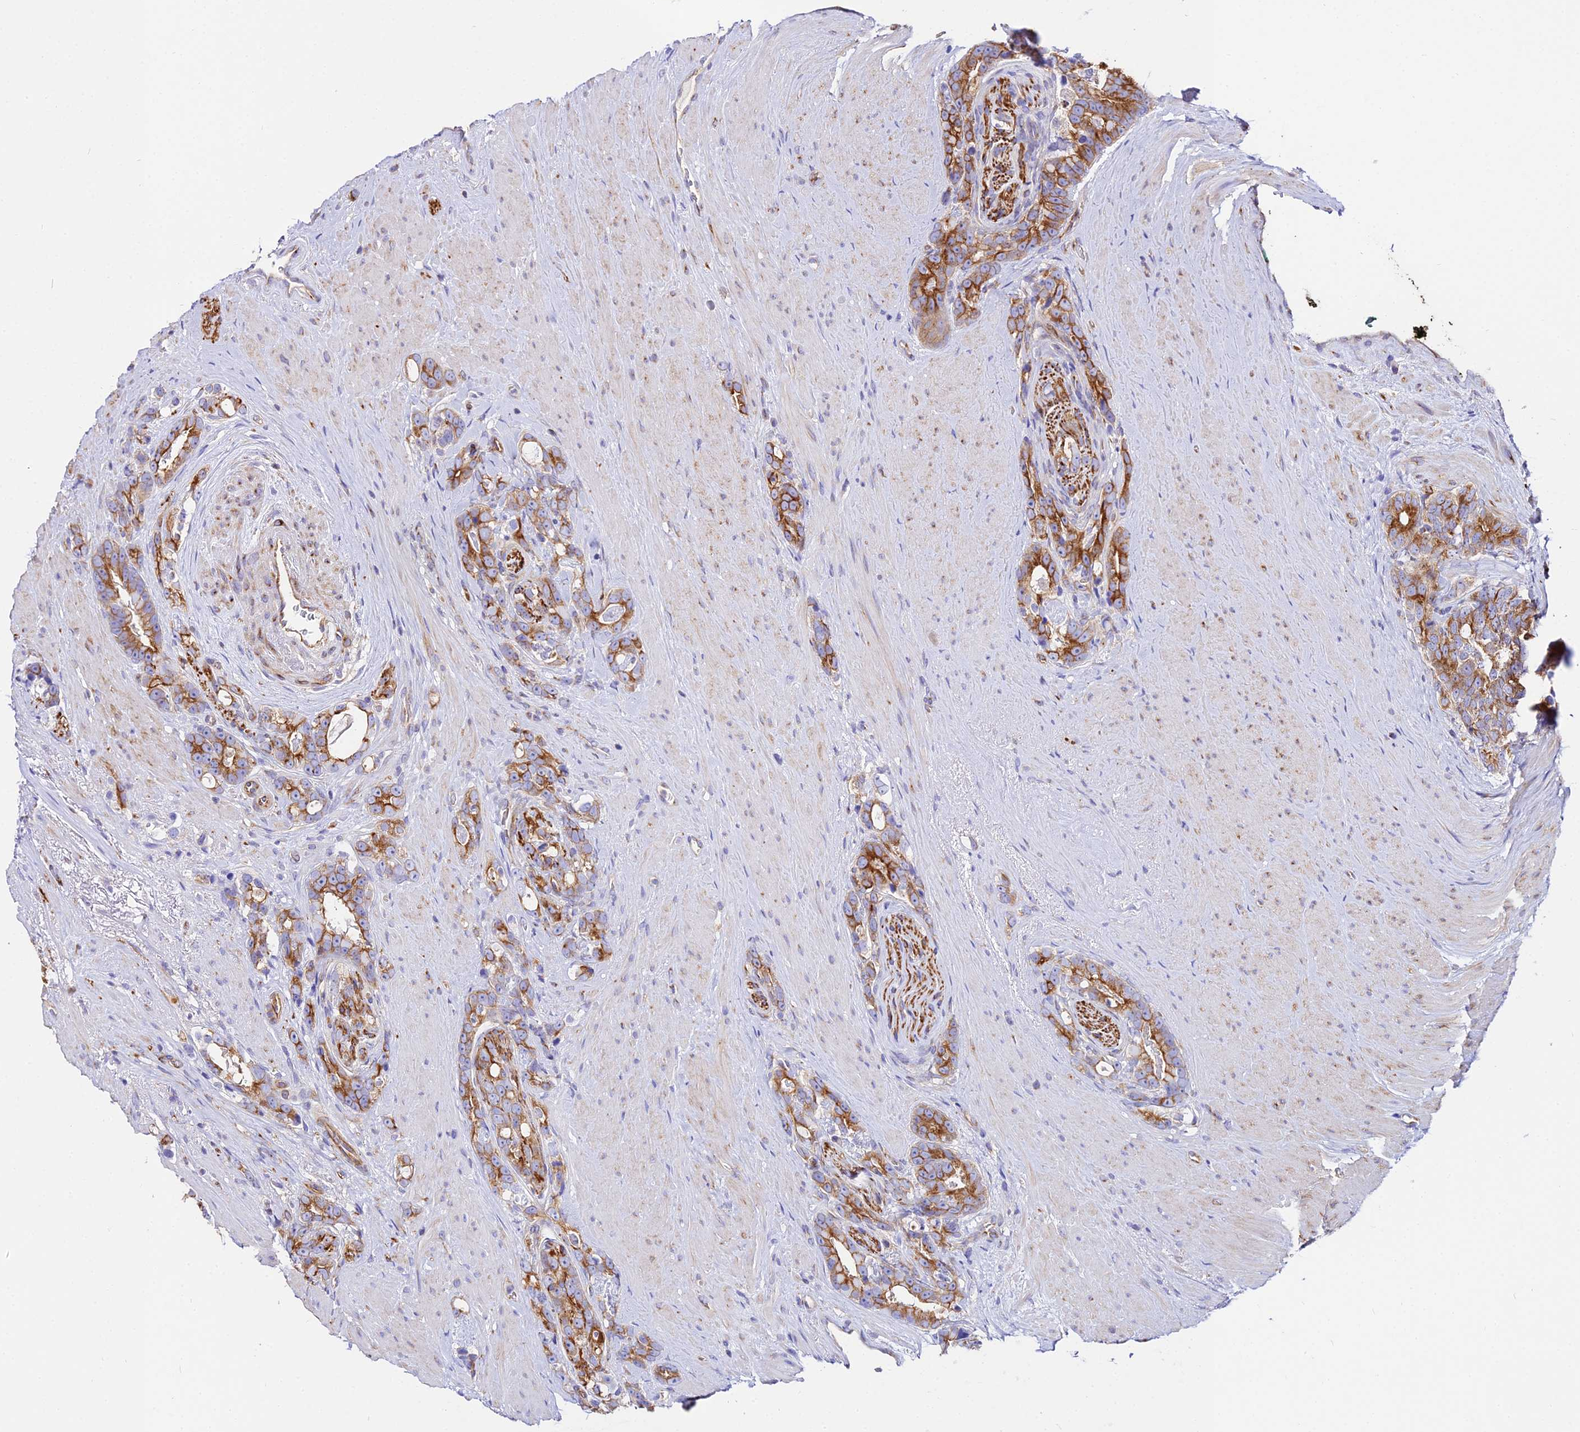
{"staining": {"intensity": "strong", "quantity": ">75%", "location": "cytoplasmic/membranous"}, "tissue": "prostate cancer", "cell_type": "Tumor cells", "image_type": "cancer", "snomed": [{"axis": "morphology", "description": "Adenocarcinoma, High grade"}, {"axis": "topography", "description": "Prostate"}], "caption": "Prostate adenocarcinoma (high-grade) stained with DAB immunohistochemistry (IHC) demonstrates high levels of strong cytoplasmic/membranous expression in about >75% of tumor cells. Ihc stains the protein in brown and the nuclei are stained blue.", "gene": "TUBA3D", "patient": {"sex": "male", "age": 74}}